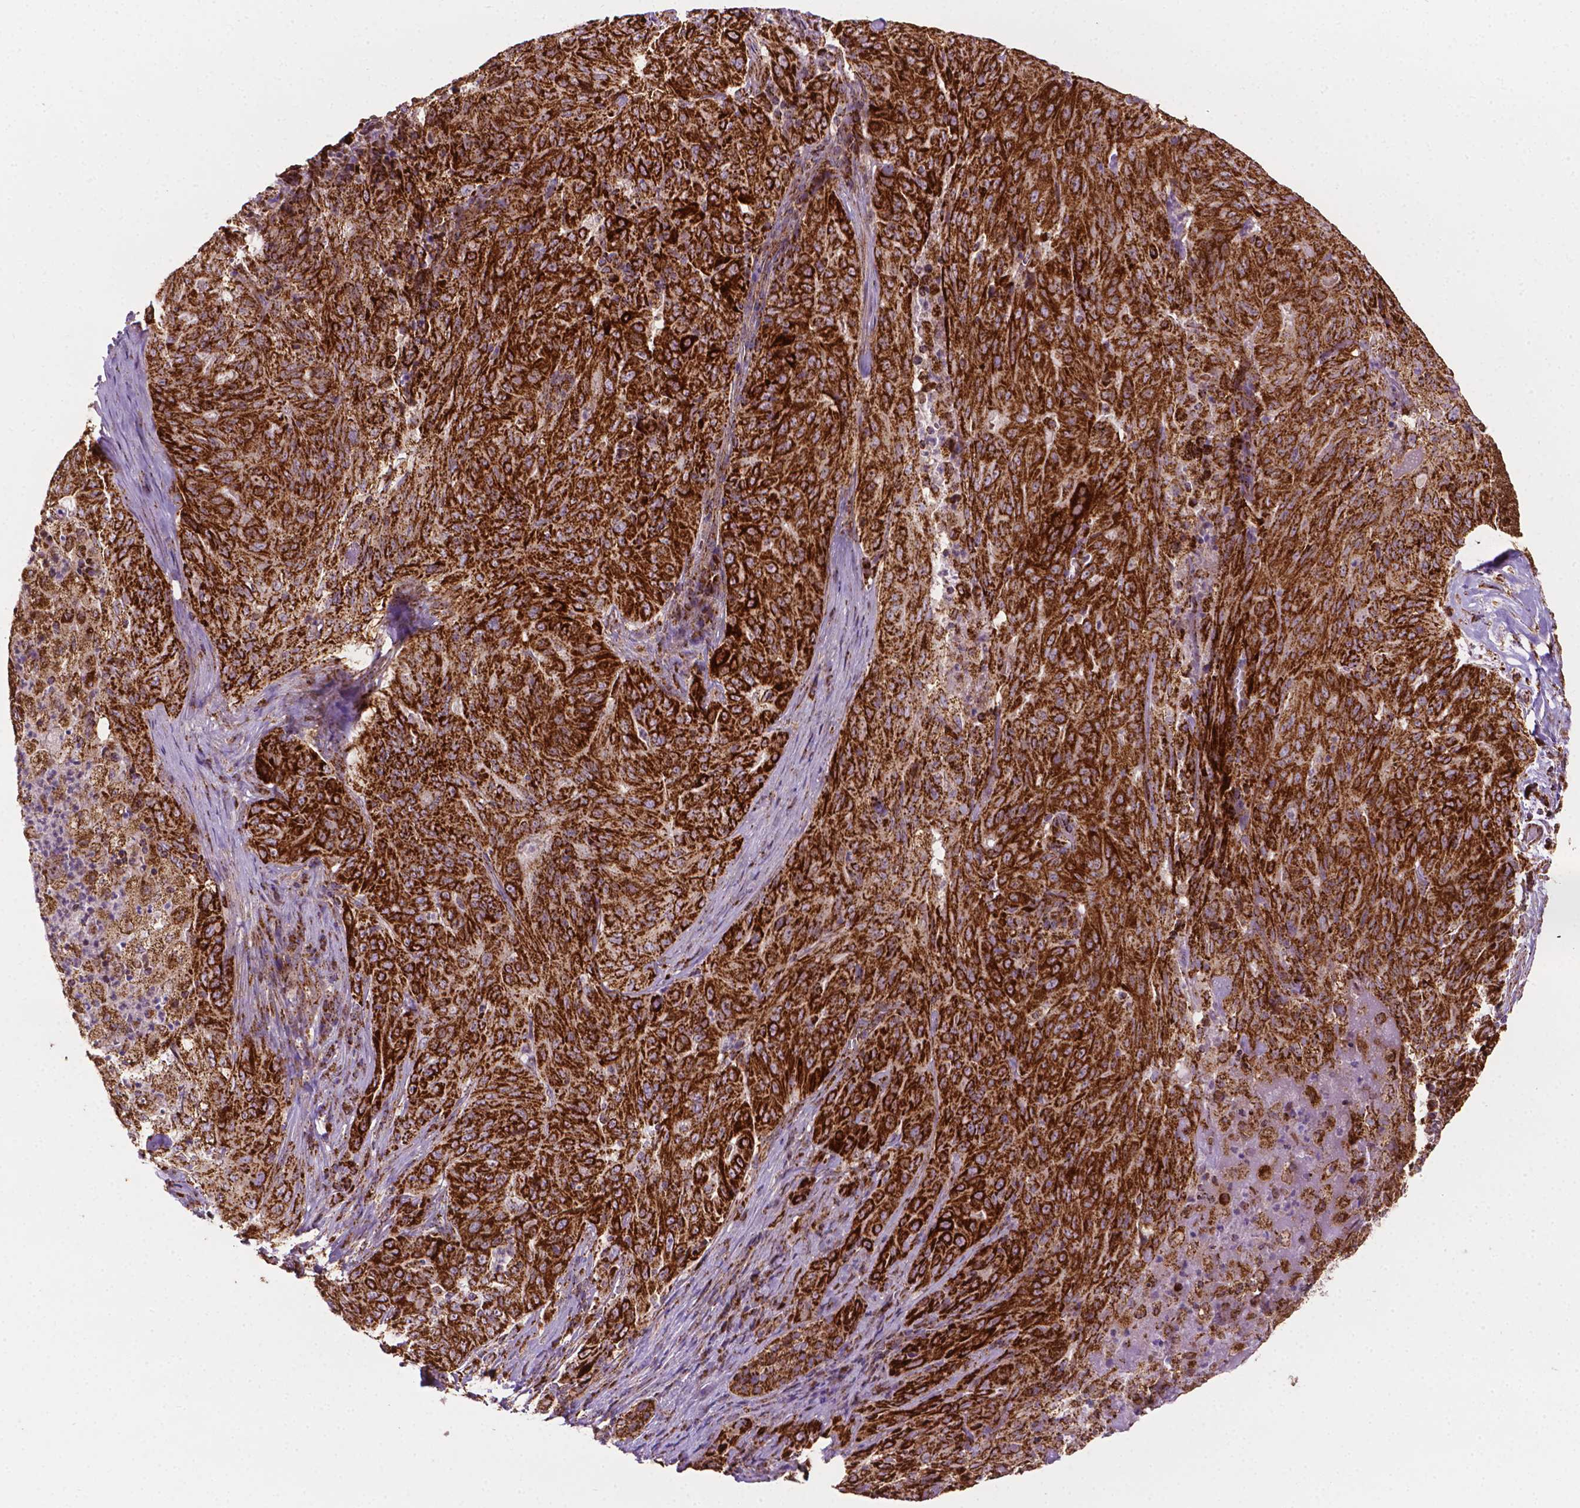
{"staining": {"intensity": "strong", "quantity": ">75%", "location": "cytoplasmic/membranous"}, "tissue": "pancreatic cancer", "cell_type": "Tumor cells", "image_type": "cancer", "snomed": [{"axis": "morphology", "description": "Adenocarcinoma, NOS"}, {"axis": "topography", "description": "Pancreas"}], "caption": "Tumor cells display strong cytoplasmic/membranous expression in approximately >75% of cells in pancreatic cancer (adenocarcinoma).", "gene": "ILVBL", "patient": {"sex": "male", "age": 63}}